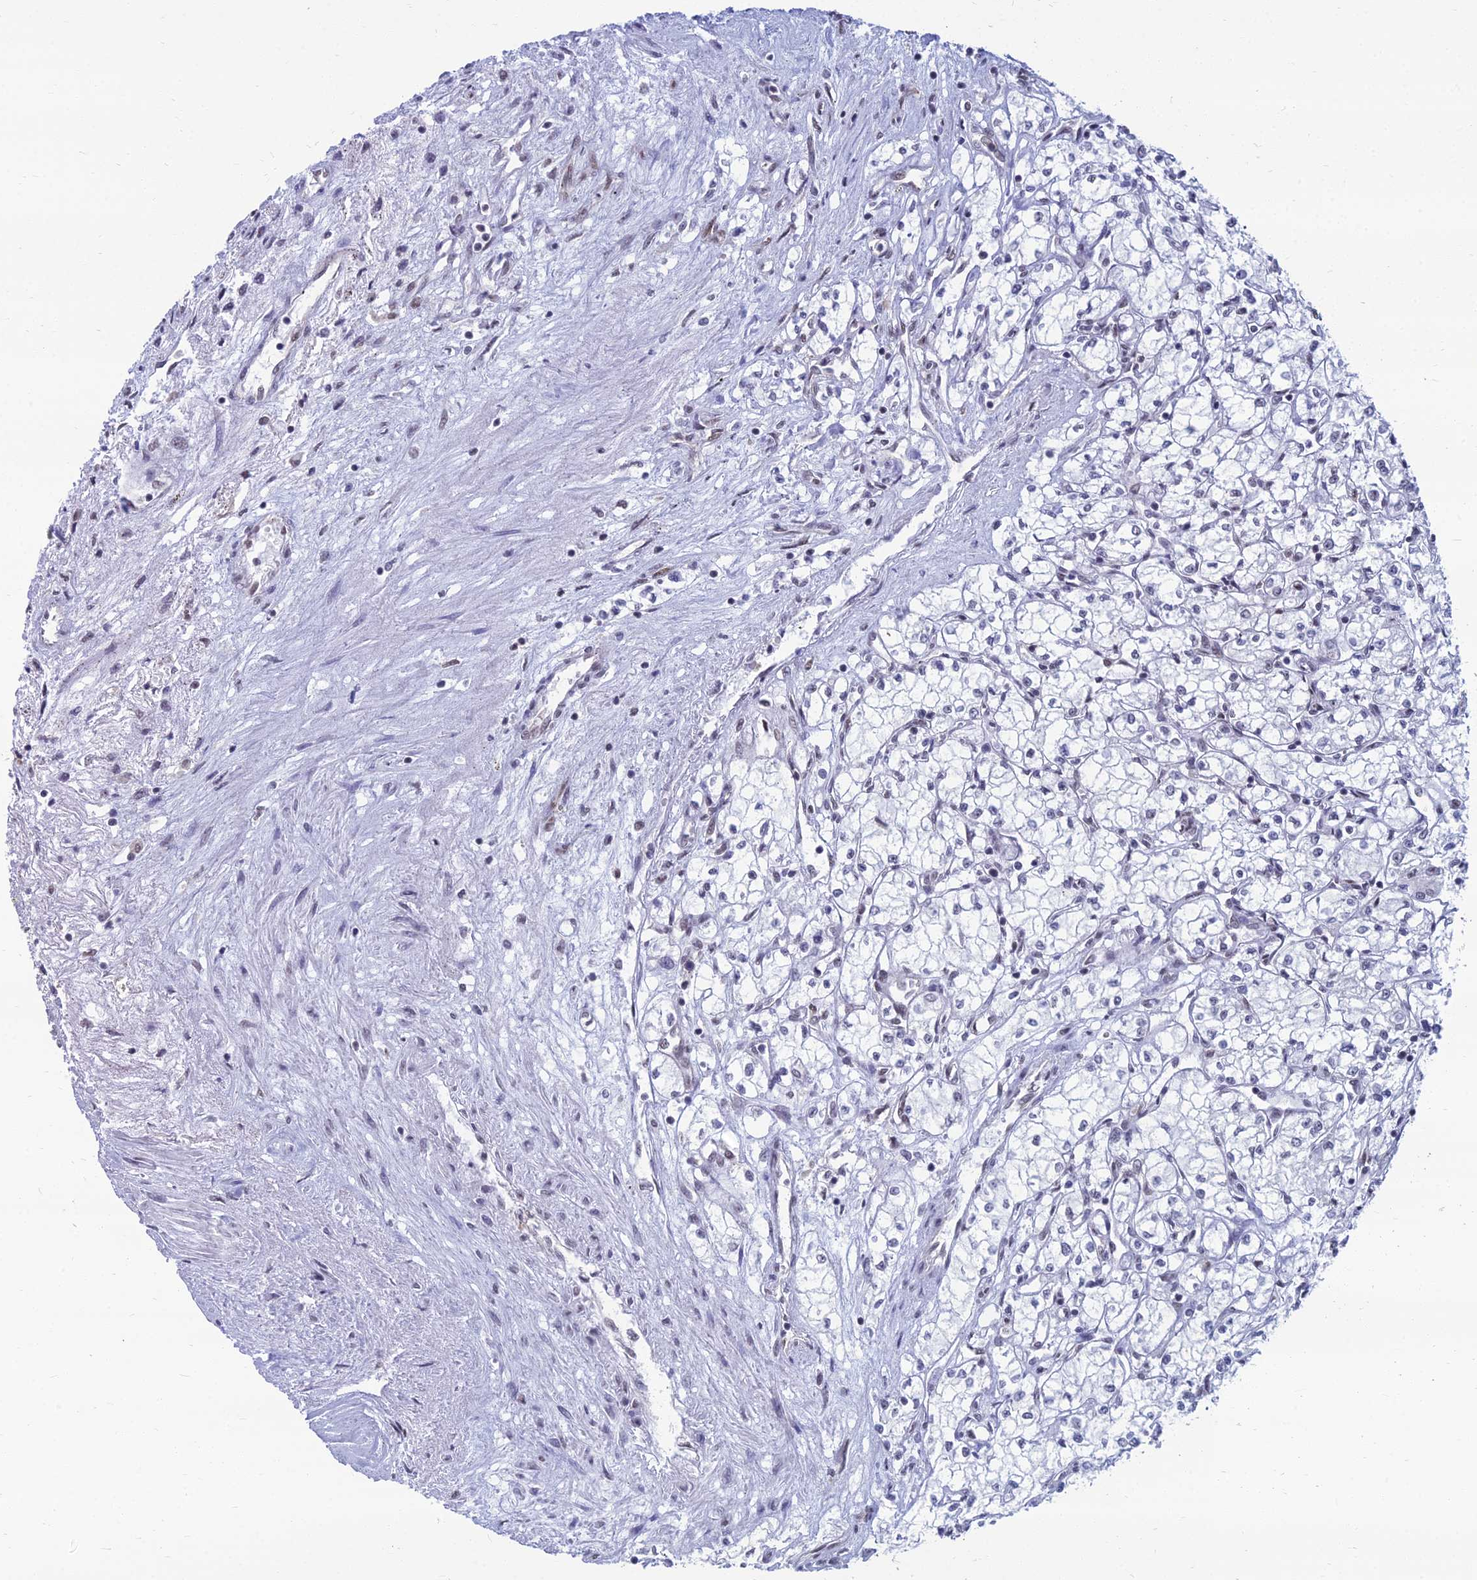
{"staining": {"intensity": "negative", "quantity": "none", "location": "none"}, "tissue": "renal cancer", "cell_type": "Tumor cells", "image_type": "cancer", "snomed": [{"axis": "morphology", "description": "Adenocarcinoma, NOS"}, {"axis": "topography", "description": "Kidney"}], "caption": "Tumor cells show no significant positivity in adenocarcinoma (renal).", "gene": "SRSF7", "patient": {"sex": "male", "age": 59}}